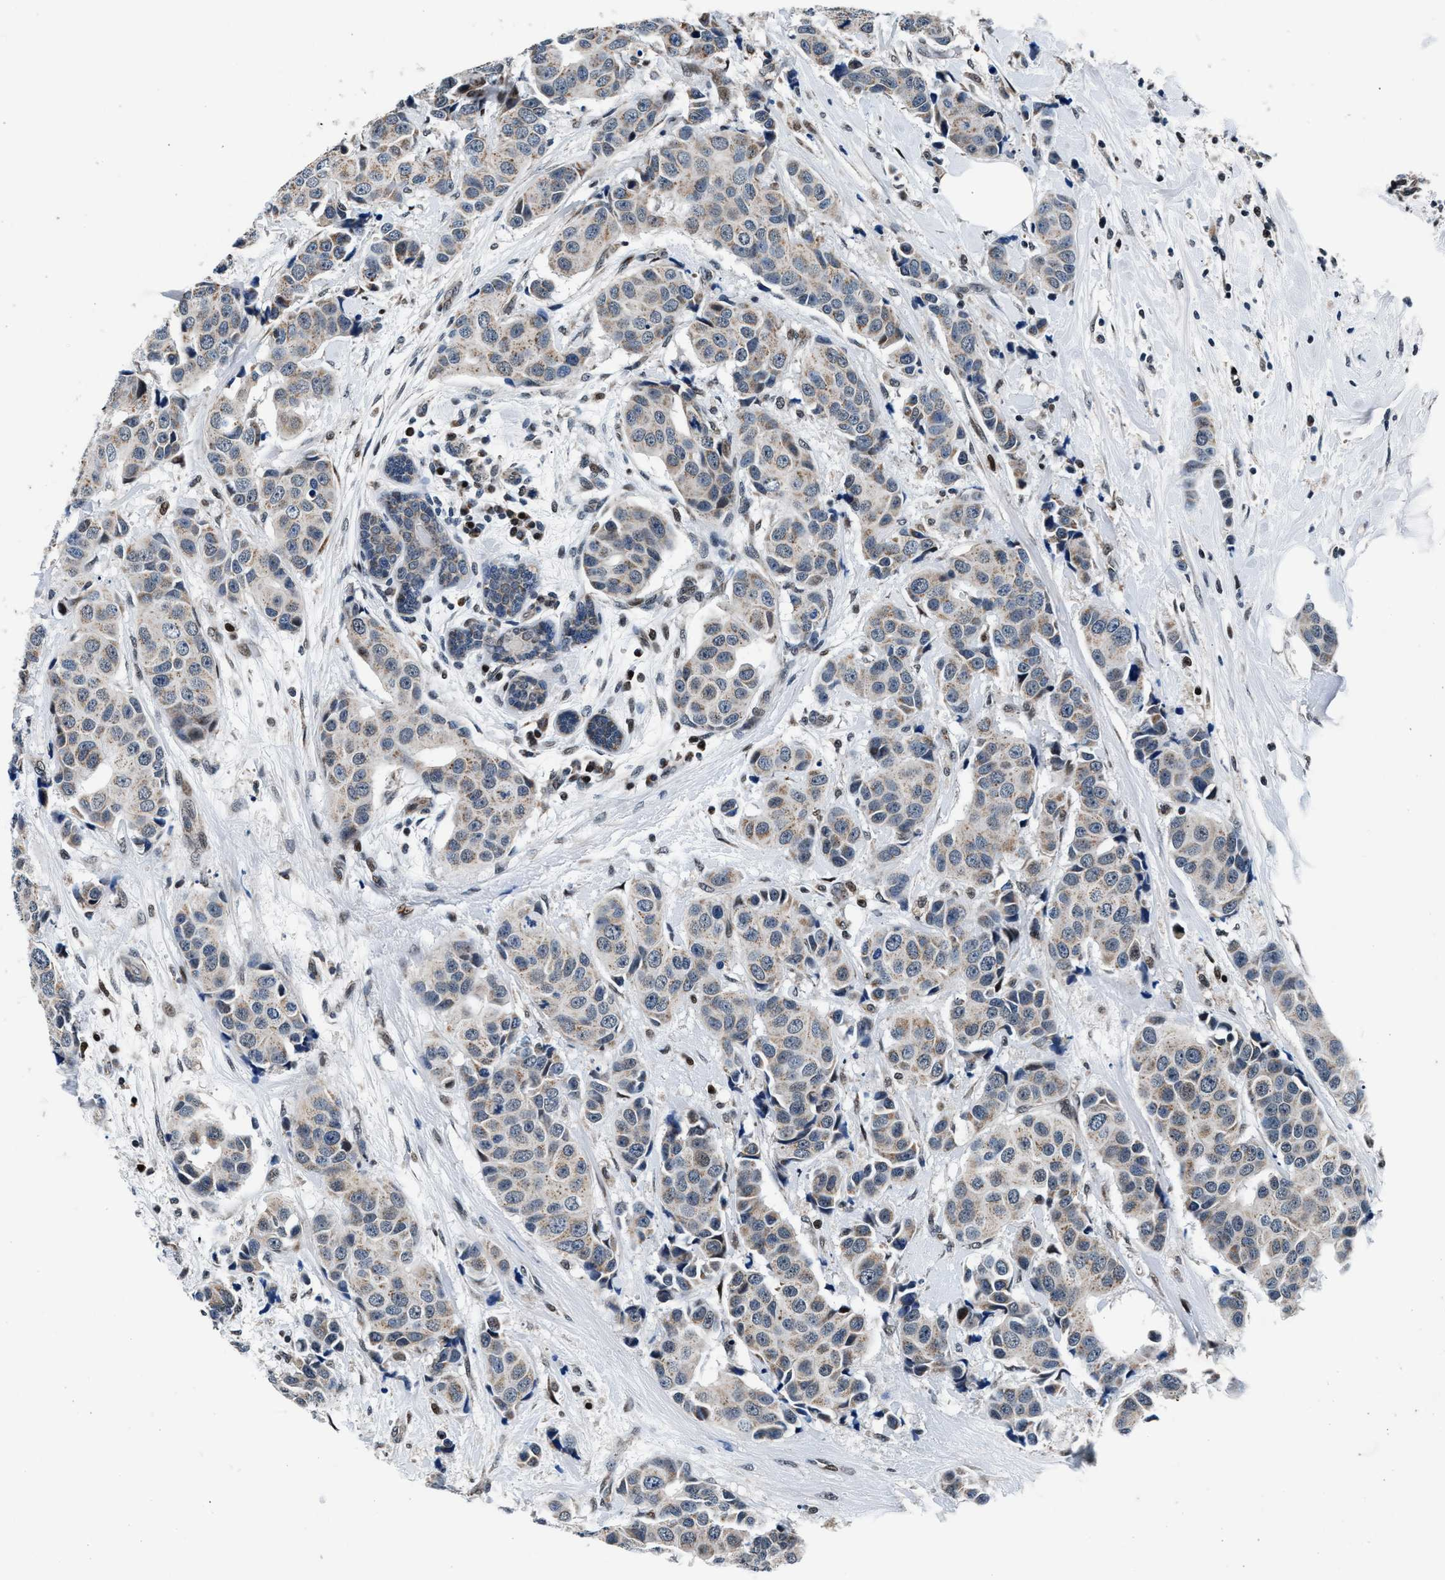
{"staining": {"intensity": "weak", "quantity": "<25%", "location": "cytoplasmic/membranous"}, "tissue": "breast cancer", "cell_type": "Tumor cells", "image_type": "cancer", "snomed": [{"axis": "morphology", "description": "Normal tissue, NOS"}, {"axis": "morphology", "description": "Duct carcinoma"}, {"axis": "topography", "description": "Breast"}], "caption": "This is an IHC micrograph of human breast cancer. There is no positivity in tumor cells.", "gene": "PRRC2B", "patient": {"sex": "female", "age": 39}}